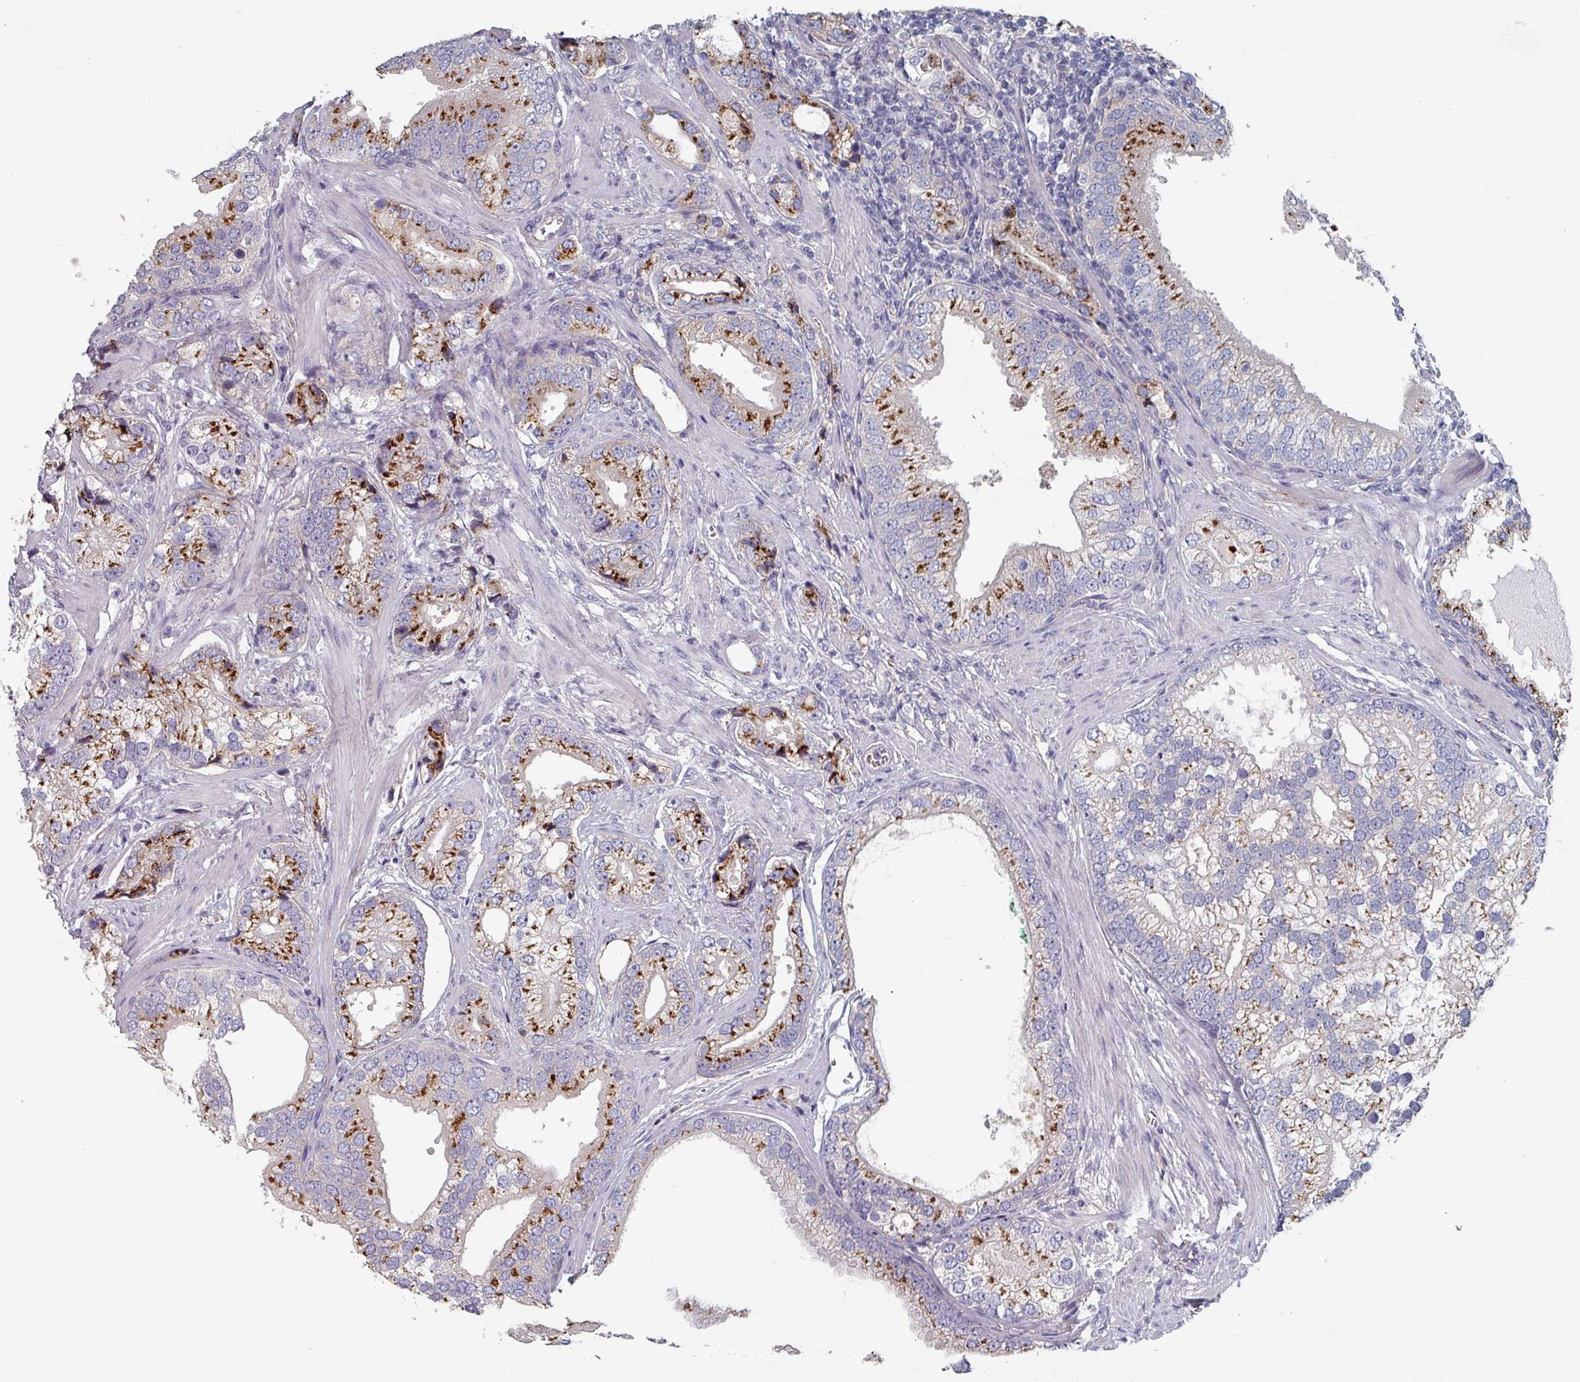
{"staining": {"intensity": "strong", "quantity": ">75%", "location": "cytoplasmic/membranous"}, "tissue": "prostate cancer", "cell_type": "Tumor cells", "image_type": "cancer", "snomed": [{"axis": "morphology", "description": "Adenocarcinoma, High grade"}, {"axis": "topography", "description": "Prostate"}], "caption": "Immunohistochemistry (IHC) photomicrograph of neoplastic tissue: human prostate cancer (high-grade adenocarcinoma) stained using IHC shows high levels of strong protein expression localized specifically in the cytoplasmic/membranous of tumor cells, appearing as a cytoplasmic/membranous brown color.", "gene": "EFL1", "patient": {"sex": "male", "age": 75}}